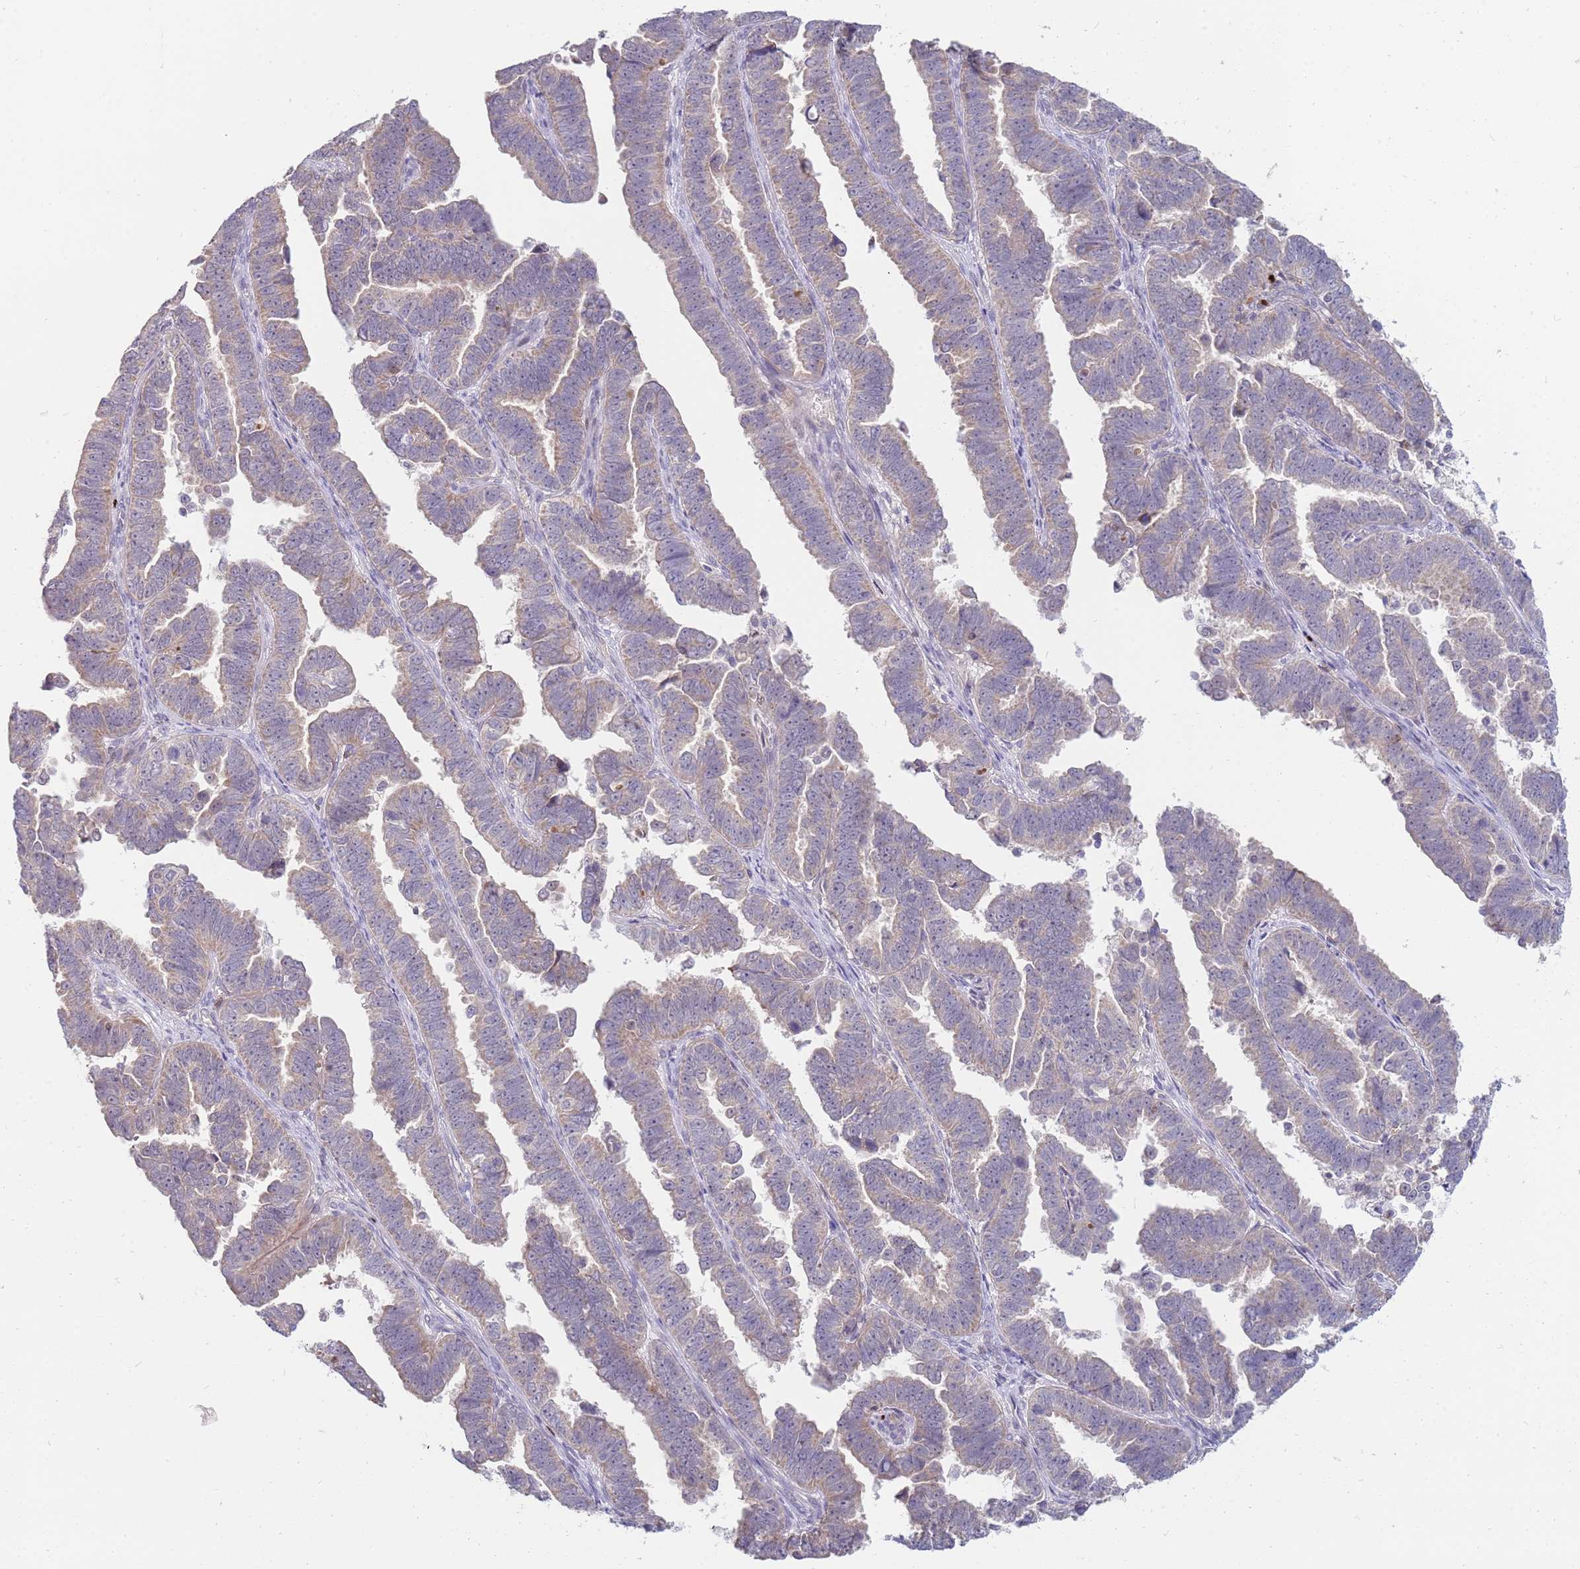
{"staining": {"intensity": "weak", "quantity": ">75%", "location": "cytoplasmic/membranous"}, "tissue": "endometrial cancer", "cell_type": "Tumor cells", "image_type": "cancer", "snomed": [{"axis": "morphology", "description": "Adenocarcinoma, NOS"}, {"axis": "topography", "description": "Endometrium"}], "caption": "Tumor cells display weak cytoplasmic/membranous staining in about >75% of cells in adenocarcinoma (endometrial).", "gene": "STK25", "patient": {"sex": "female", "age": 75}}